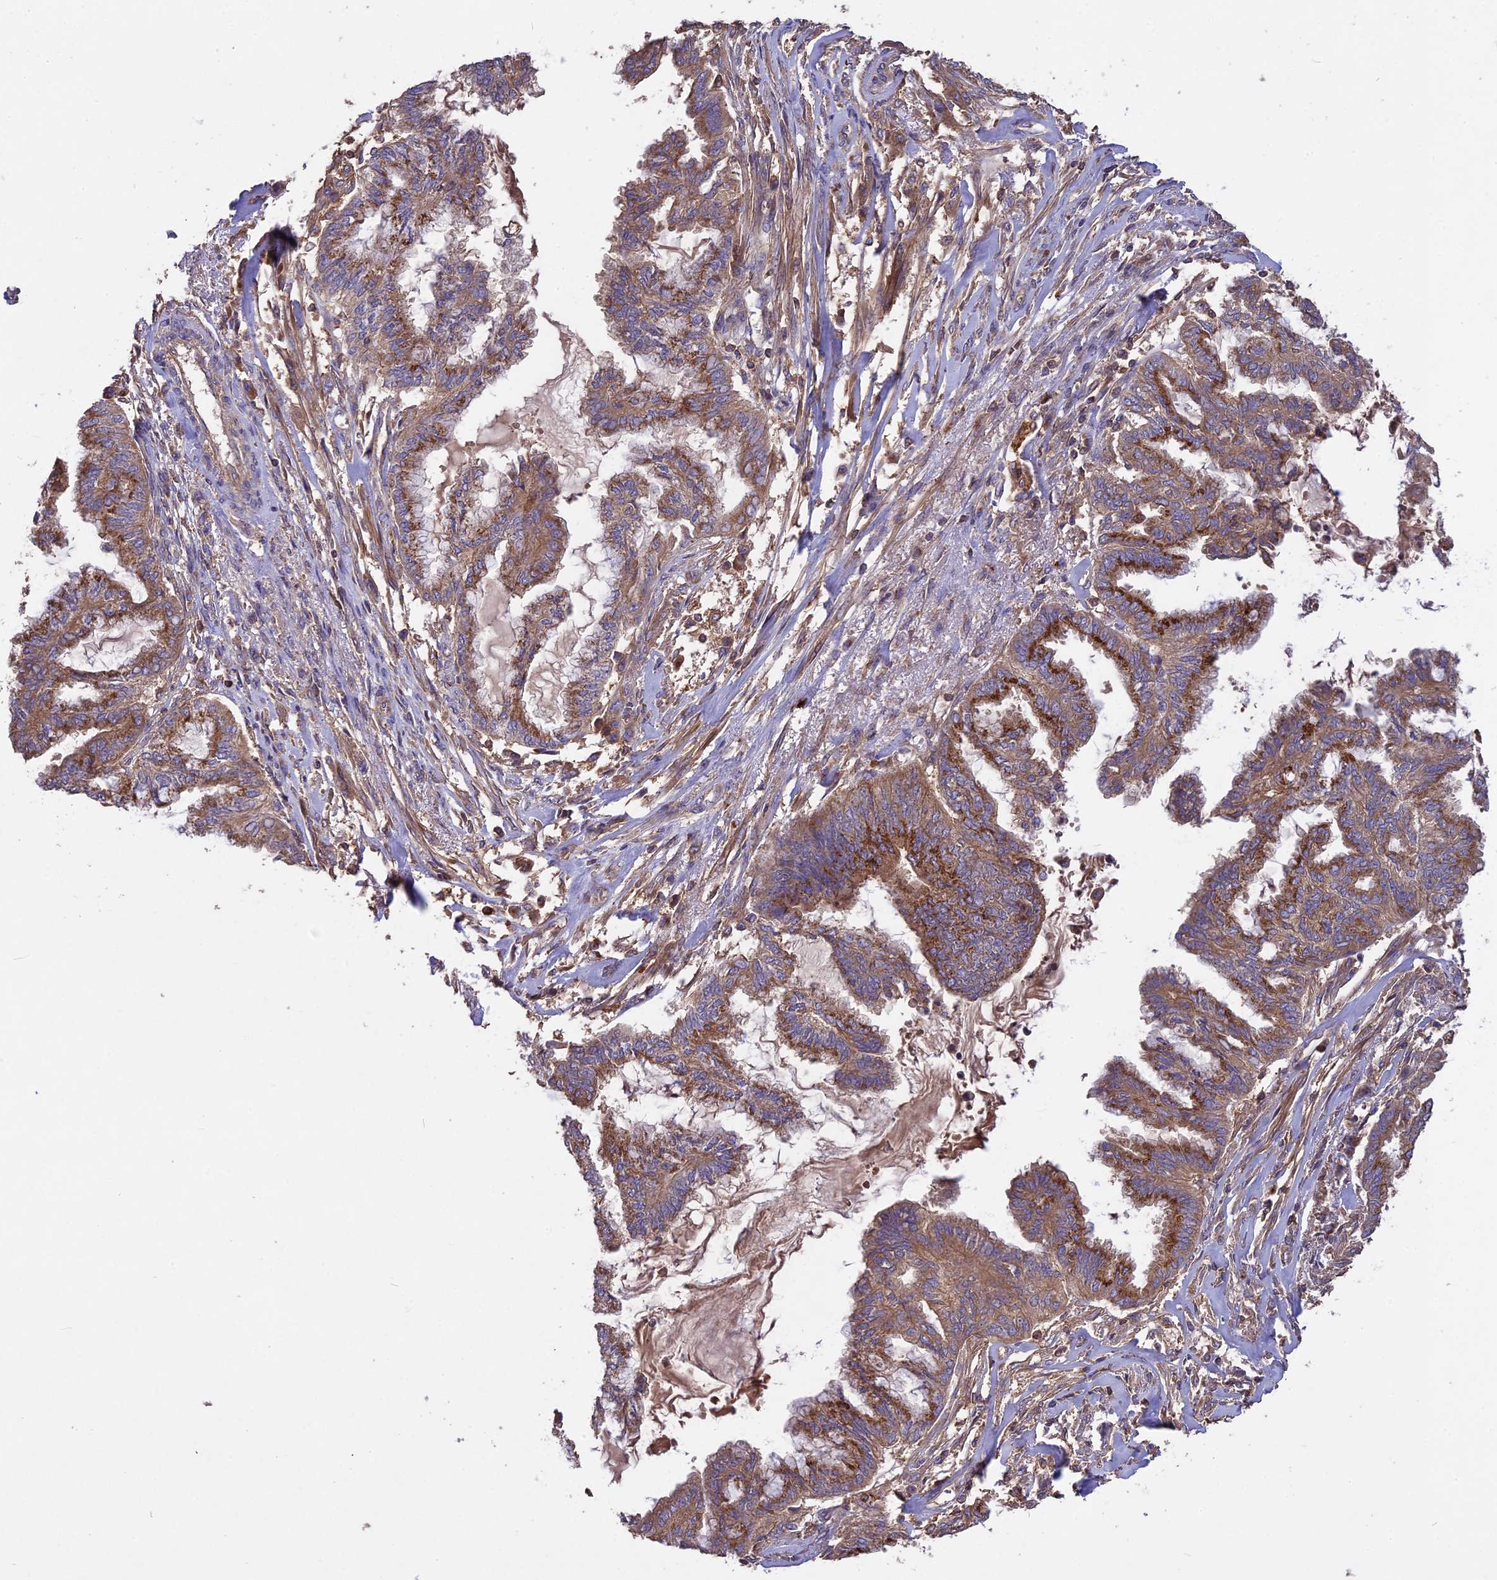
{"staining": {"intensity": "moderate", "quantity": ">75%", "location": "cytoplasmic/membranous"}, "tissue": "endometrial cancer", "cell_type": "Tumor cells", "image_type": "cancer", "snomed": [{"axis": "morphology", "description": "Adenocarcinoma, NOS"}, {"axis": "topography", "description": "Endometrium"}], "caption": "The micrograph displays a brown stain indicating the presence of a protein in the cytoplasmic/membranous of tumor cells in endometrial cancer.", "gene": "NUDT8", "patient": {"sex": "female", "age": 86}}